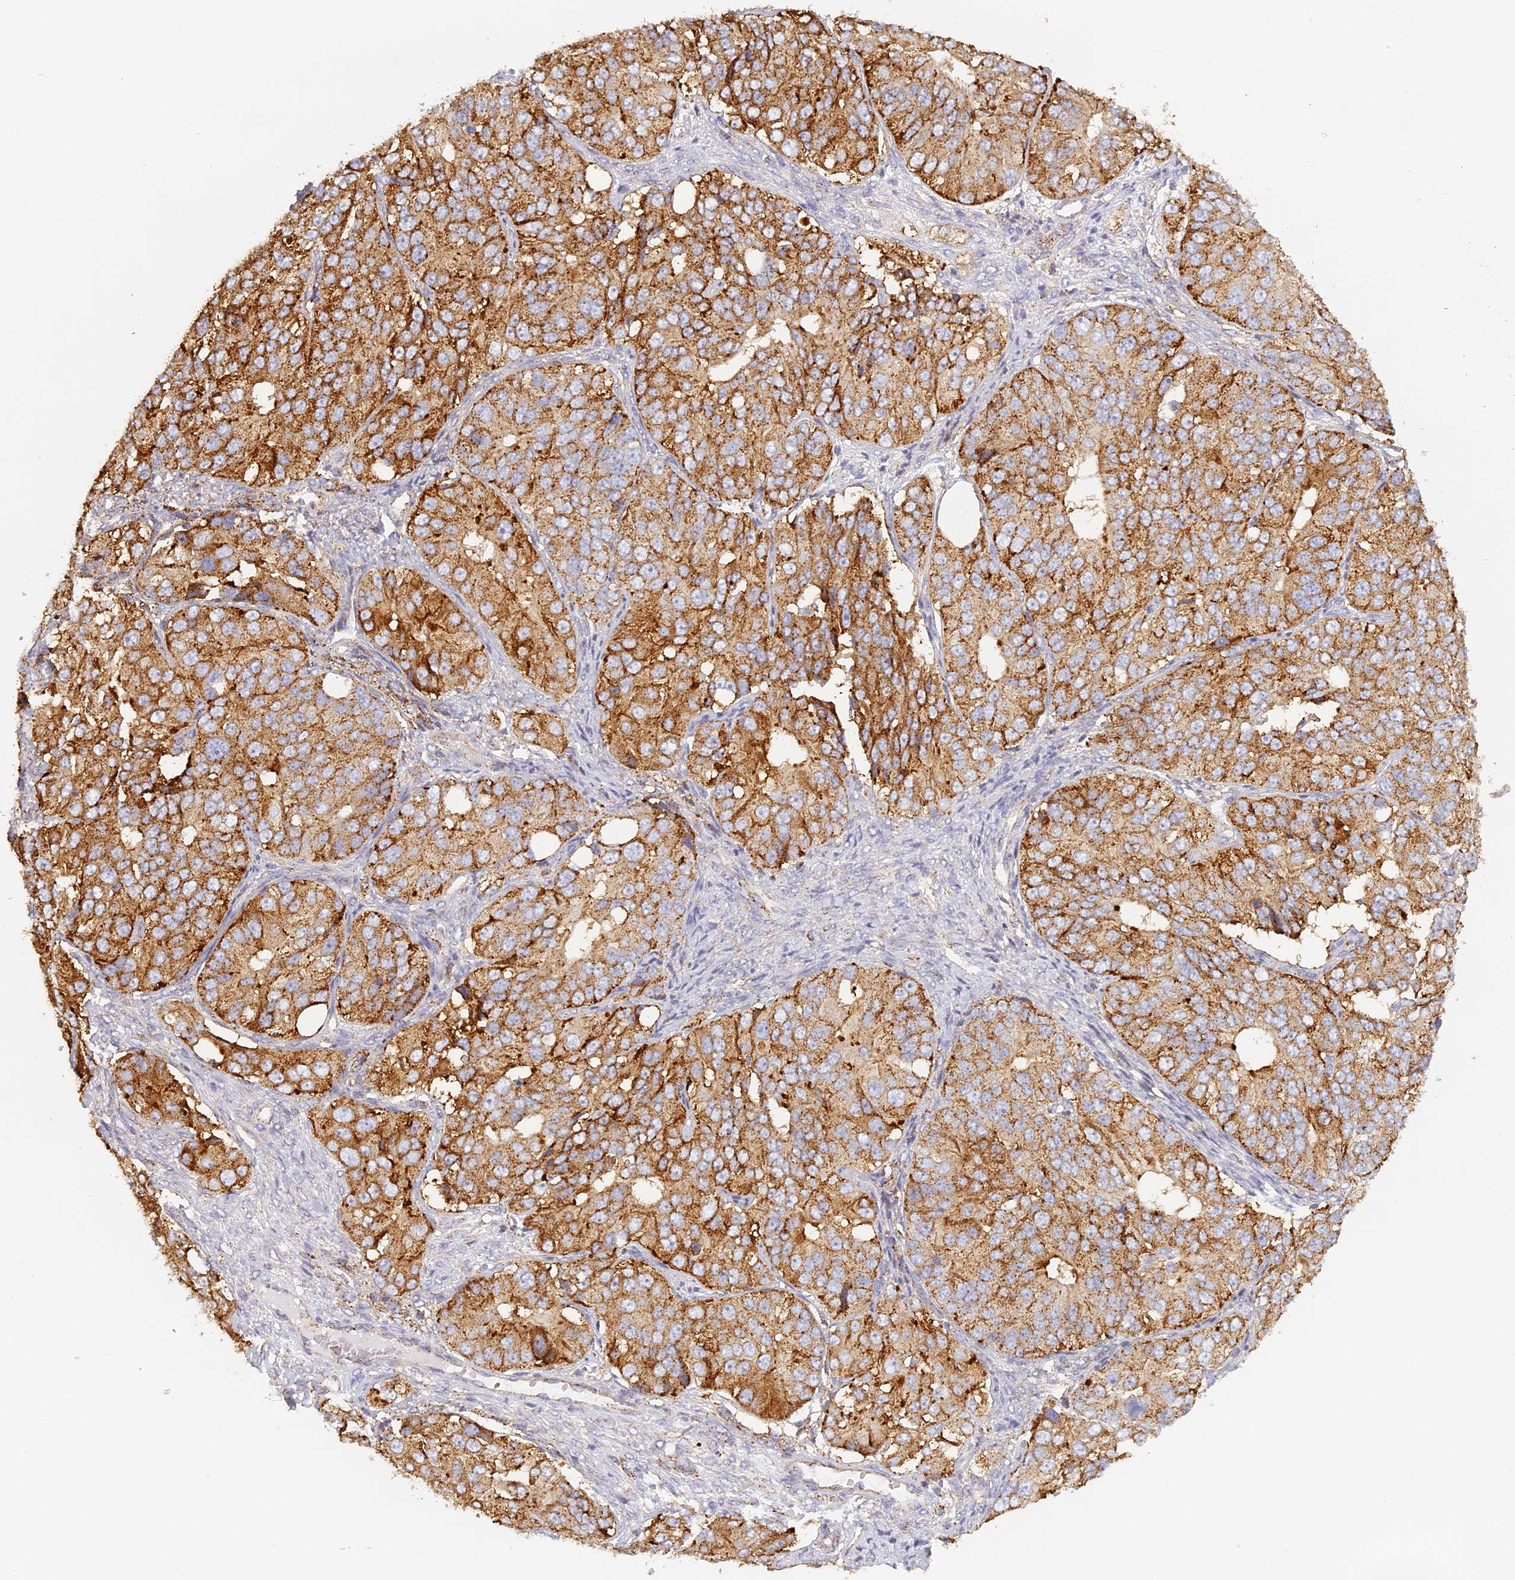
{"staining": {"intensity": "moderate", "quantity": ">75%", "location": "cytoplasmic/membranous"}, "tissue": "ovarian cancer", "cell_type": "Tumor cells", "image_type": "cancer", "snomed": [{"axis": "morphology", "description": "Carcinoma, endometroid"}, {"axis": "topography", "description": "Ovary"}], "caption": "IHC histopathology image of ovarian cancer stained for a protein (brown), which reveals medium levels of moderate cytoplasmic/membranous expression in about >75% of tumor cells.", "gene": "LAMP2", "patient": {"sex": "female", "age": 51}}